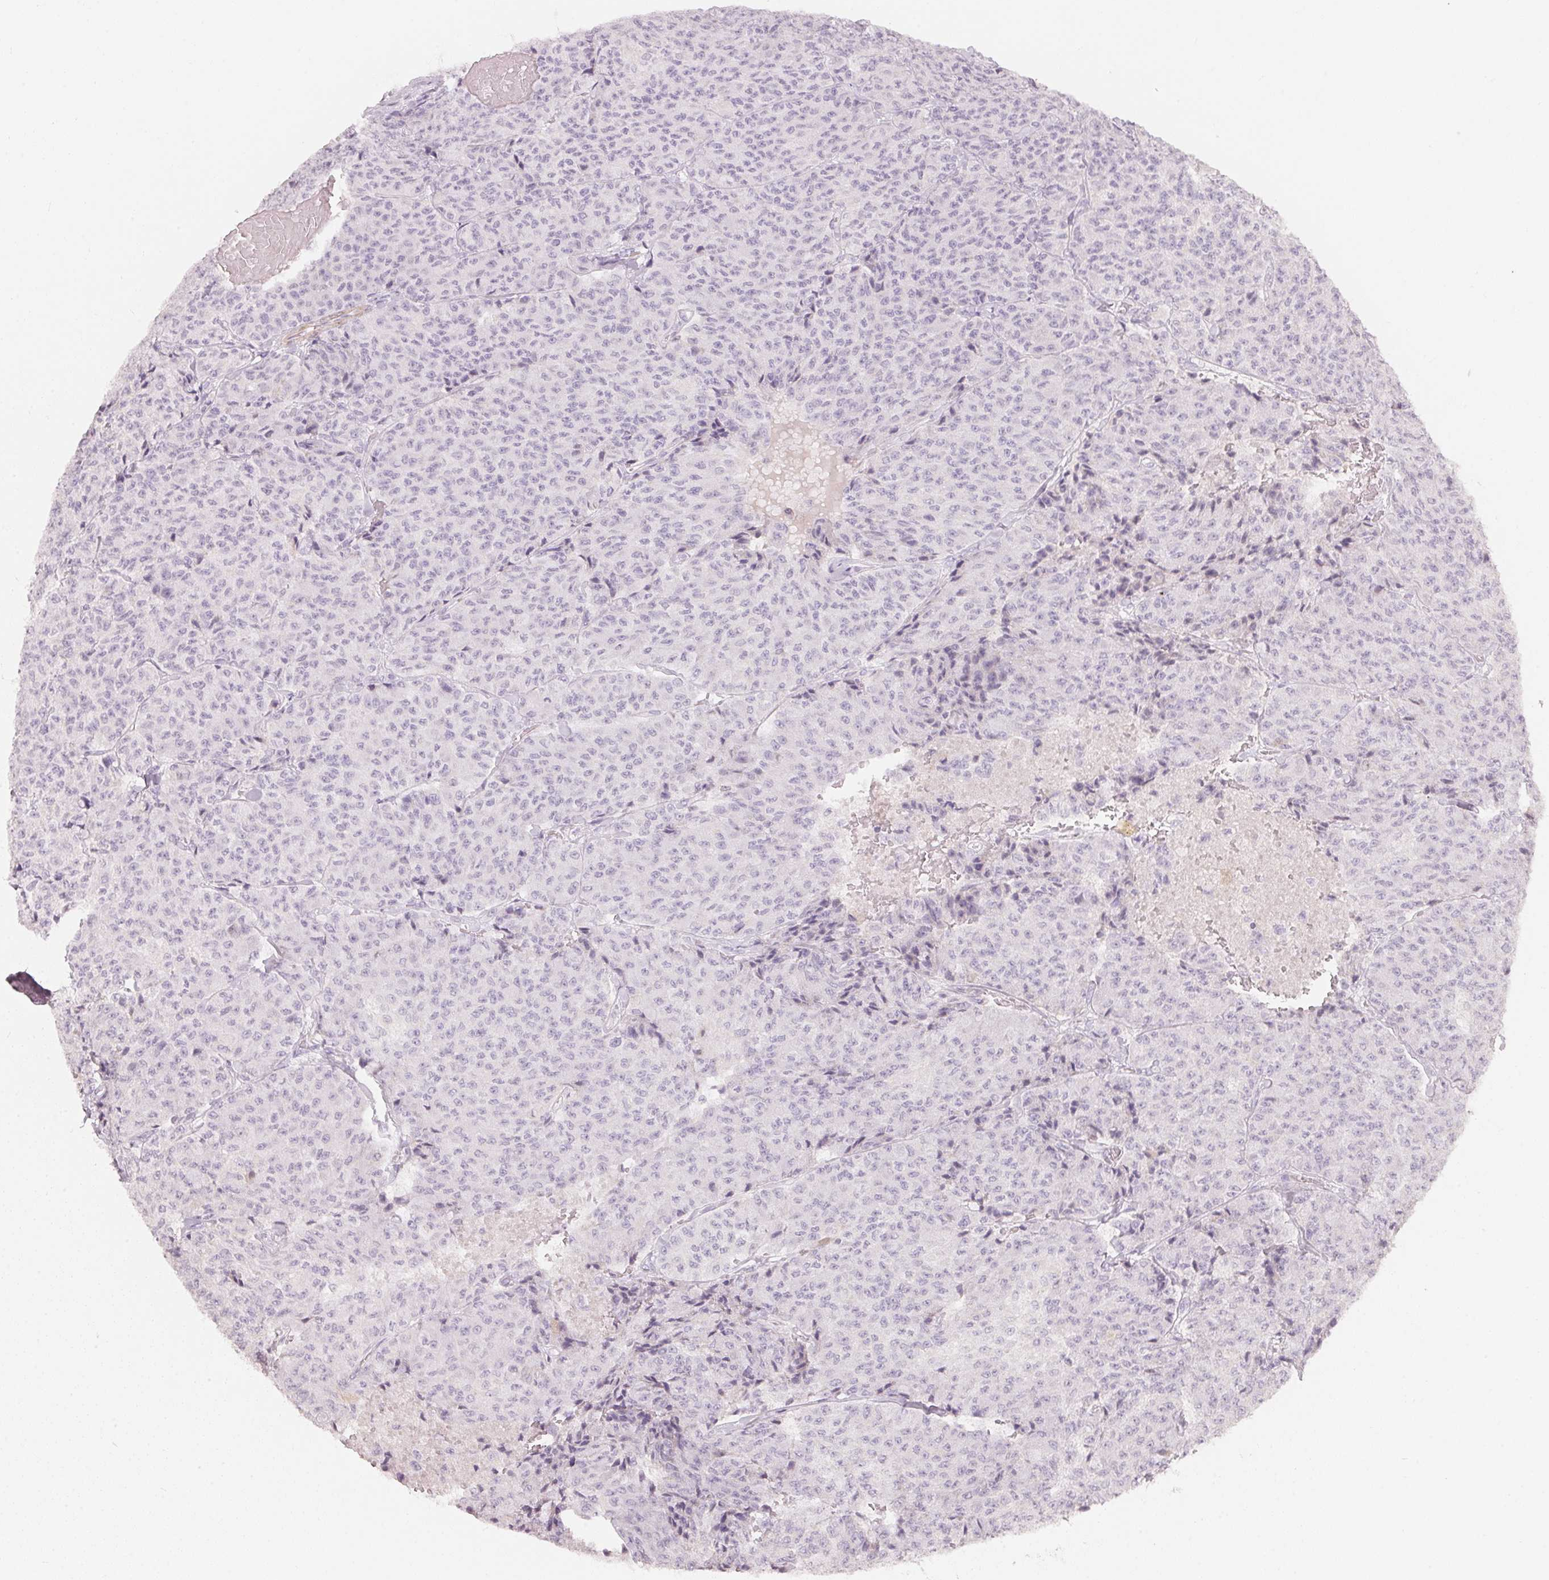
{"staining": {"intensity": "negative", "quantity": "none", "location": "none"}, "tissue": "carcinoid", "cell_type": "Tumor cells", "image_type": "cancer", "snomed": [{"axis": "morphology", "description": "Carcinoid, malignant, NOS"}, {"axis": "topography", "description": "Lung"}], "caption": "High power microscopy micrograph of an immunohistochemistry histopathology image of malignant carcinoid, revealing no significant expression in tumor cells.", "gene": "TP53AIP1", "patient": {"sex": "male", "age": 71}}